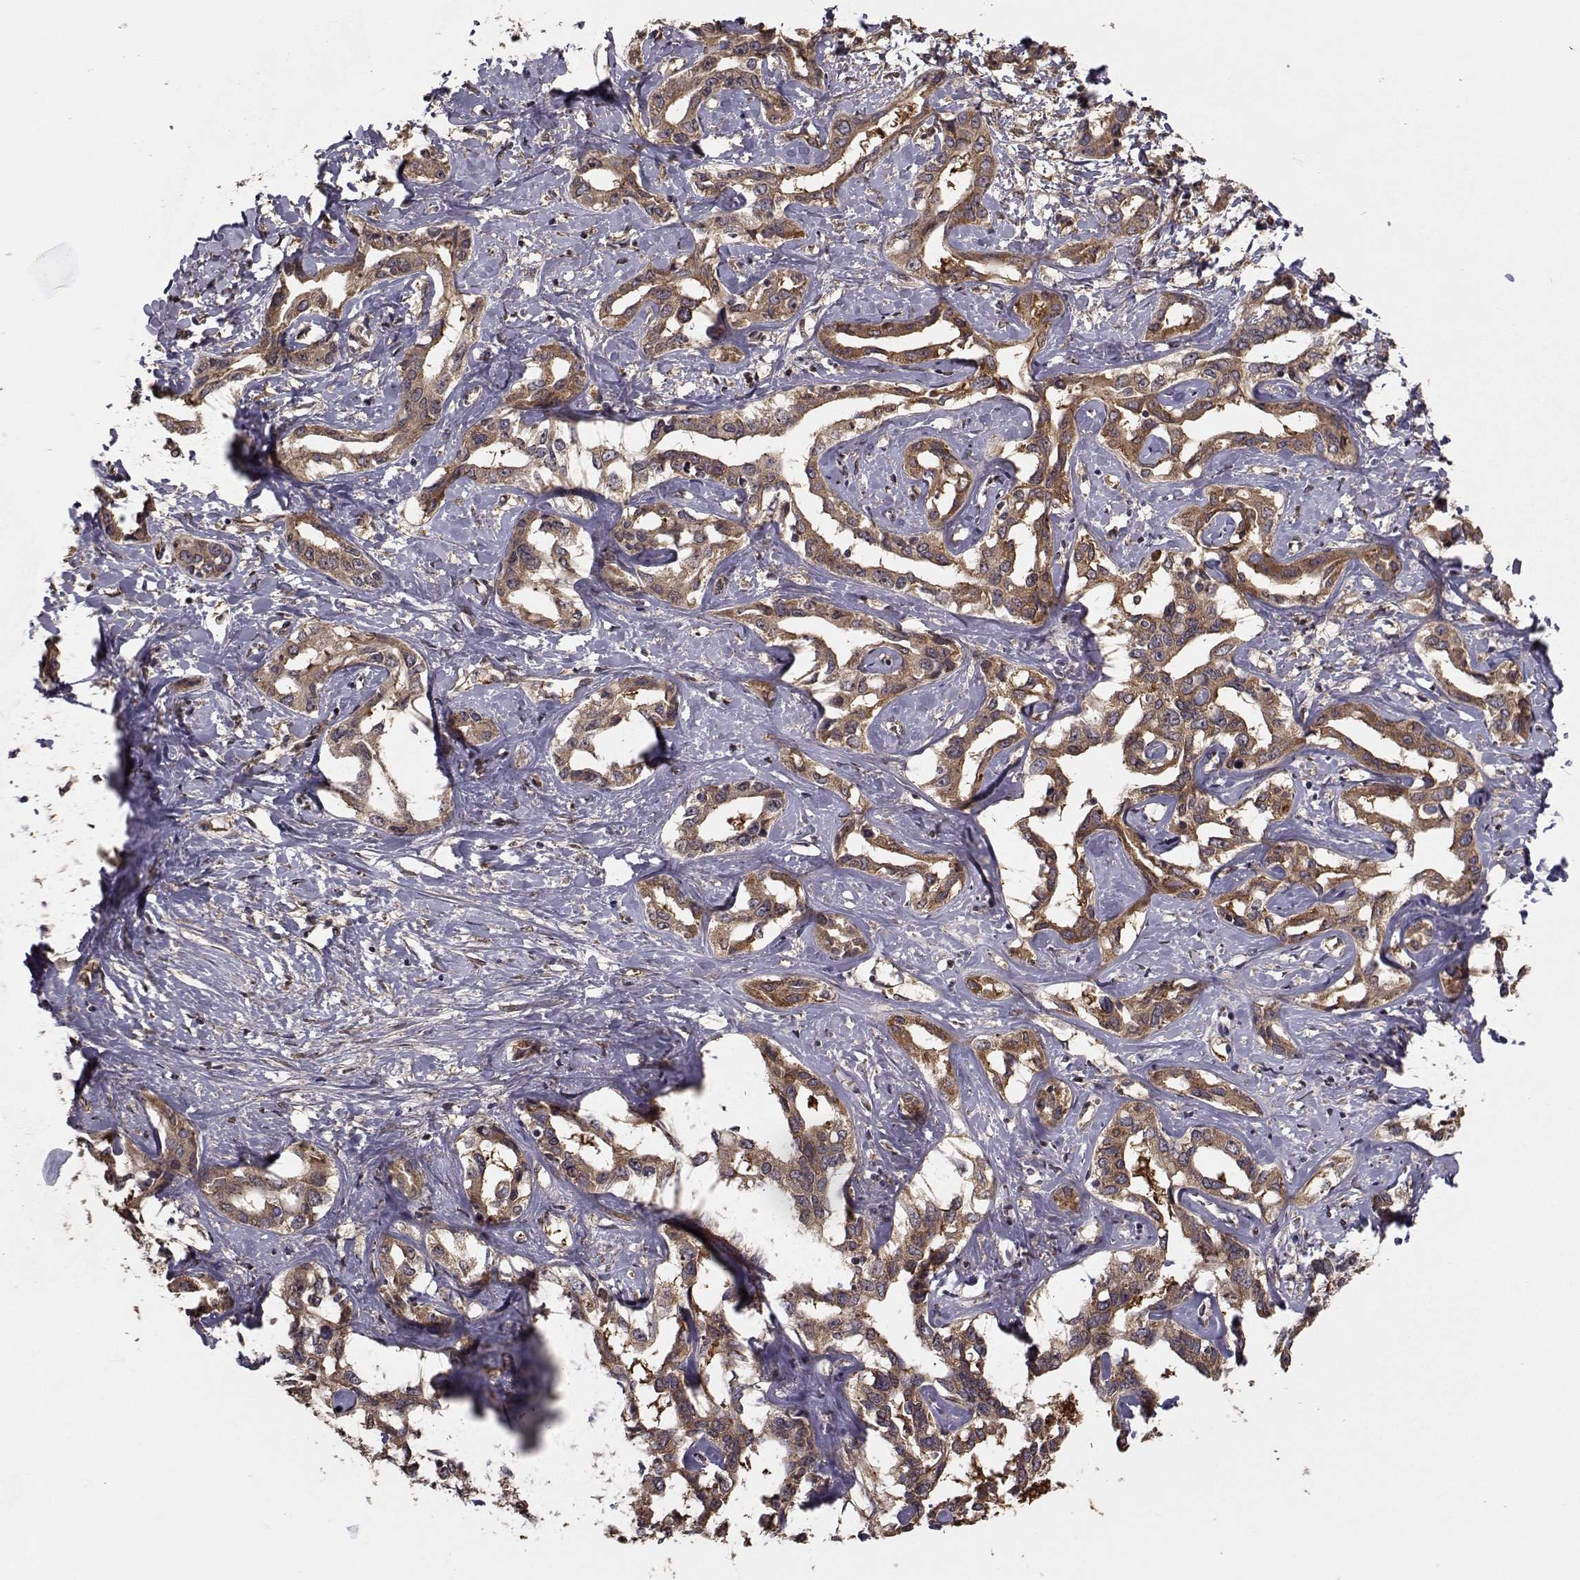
{"staining": {"intensity": "moderate", "quantity": ">75%", "location": "cytoplasmic/membranous"}, "tissue": "liver cancer", "cell_type": "Tumor cells", "image_type": "cancer", "snomed": [{"axis": "morphology", "description": "Cholangiocarcinoma"}, {"axis": "topography", "description": "Liver"}], "caption": "Protein staining by immunohistochemistry (IHC) exhibits moderate cytoplasmic/membranous positivity in approximately >75% of tumor cells in liver cholangiocarcinoma.", "gene": "TRIP10", "patient": {"sex": "male", "age": 59}}